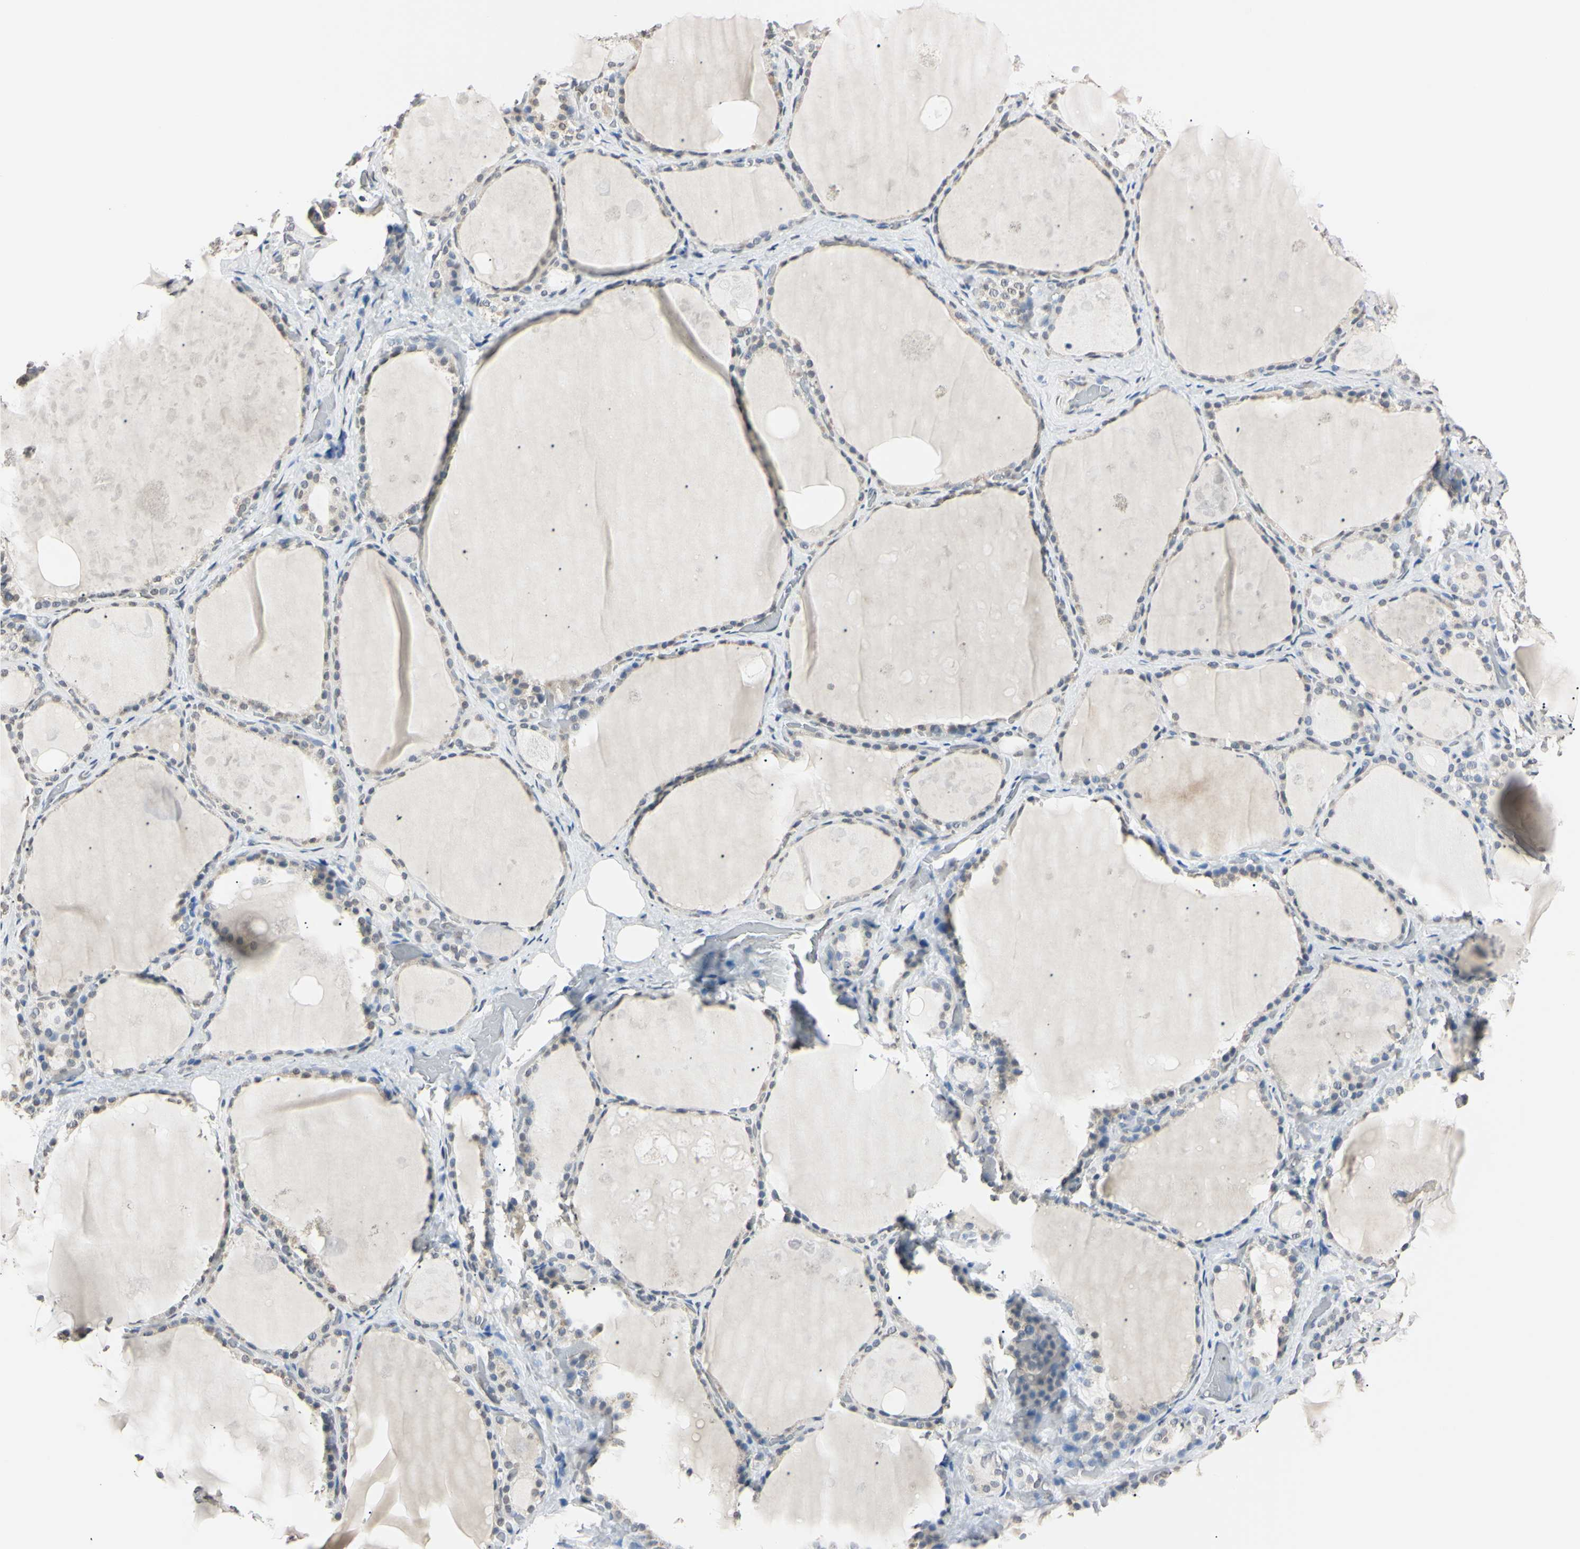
{"staining": {"intensity": "weak", "quantity": "<25%", "location": "nuclear"}, "tissue": "thyroid gland", "cell_type": "Glandular cells", "image_type": "normal", "snomed": [{"axis": "morphology", "description": "Normal tissue, NOS"}, {"axis": "topography", "description": "Thyroid gland"}], "caption": "The photomicrograph shows no staining of glandular cells in unremarkable thyroid gland.", "gene": "CDC45", "patient": {"sex": "male", "age": 61}}